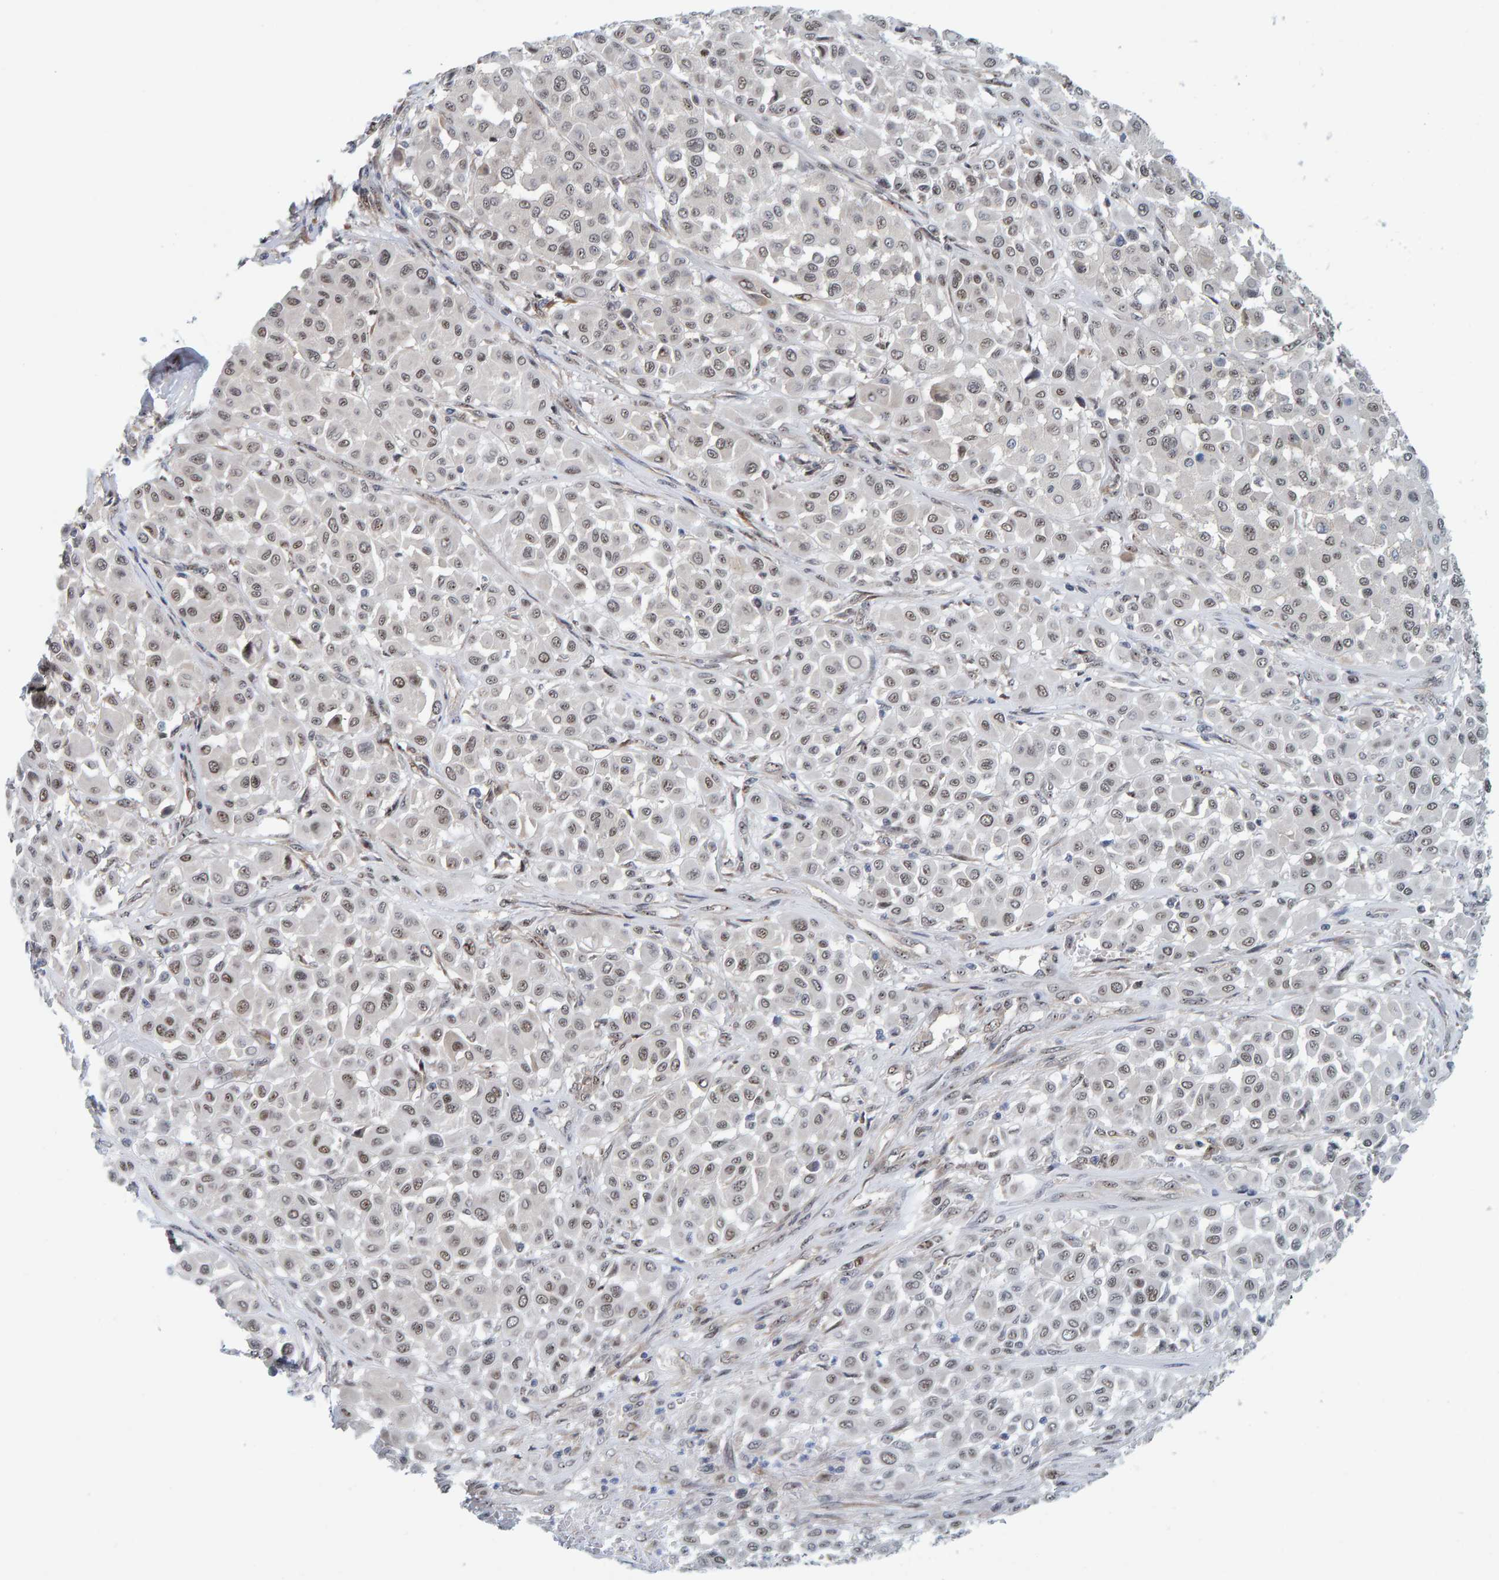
{"staining": {"intensity": "weak", "quantity": "25%-75%", "location": "nuclear"}, "tissue": "melanoma", "cell_type": "Tumor cells", "image_type": "cancer", "snomed": [{"axis": "morphology", "description": "Malignant melanoma, Metastatic site"}, {"axis": "topography", "description": "Soft tissue"}], "caption": "Malignant melanoma (metastatic site) tissue demonstrates weak nuclear staining in about 25%-75% of tumor cells", "gene": "POLR1E", "patient": {"sex": "male", "age": 41}}